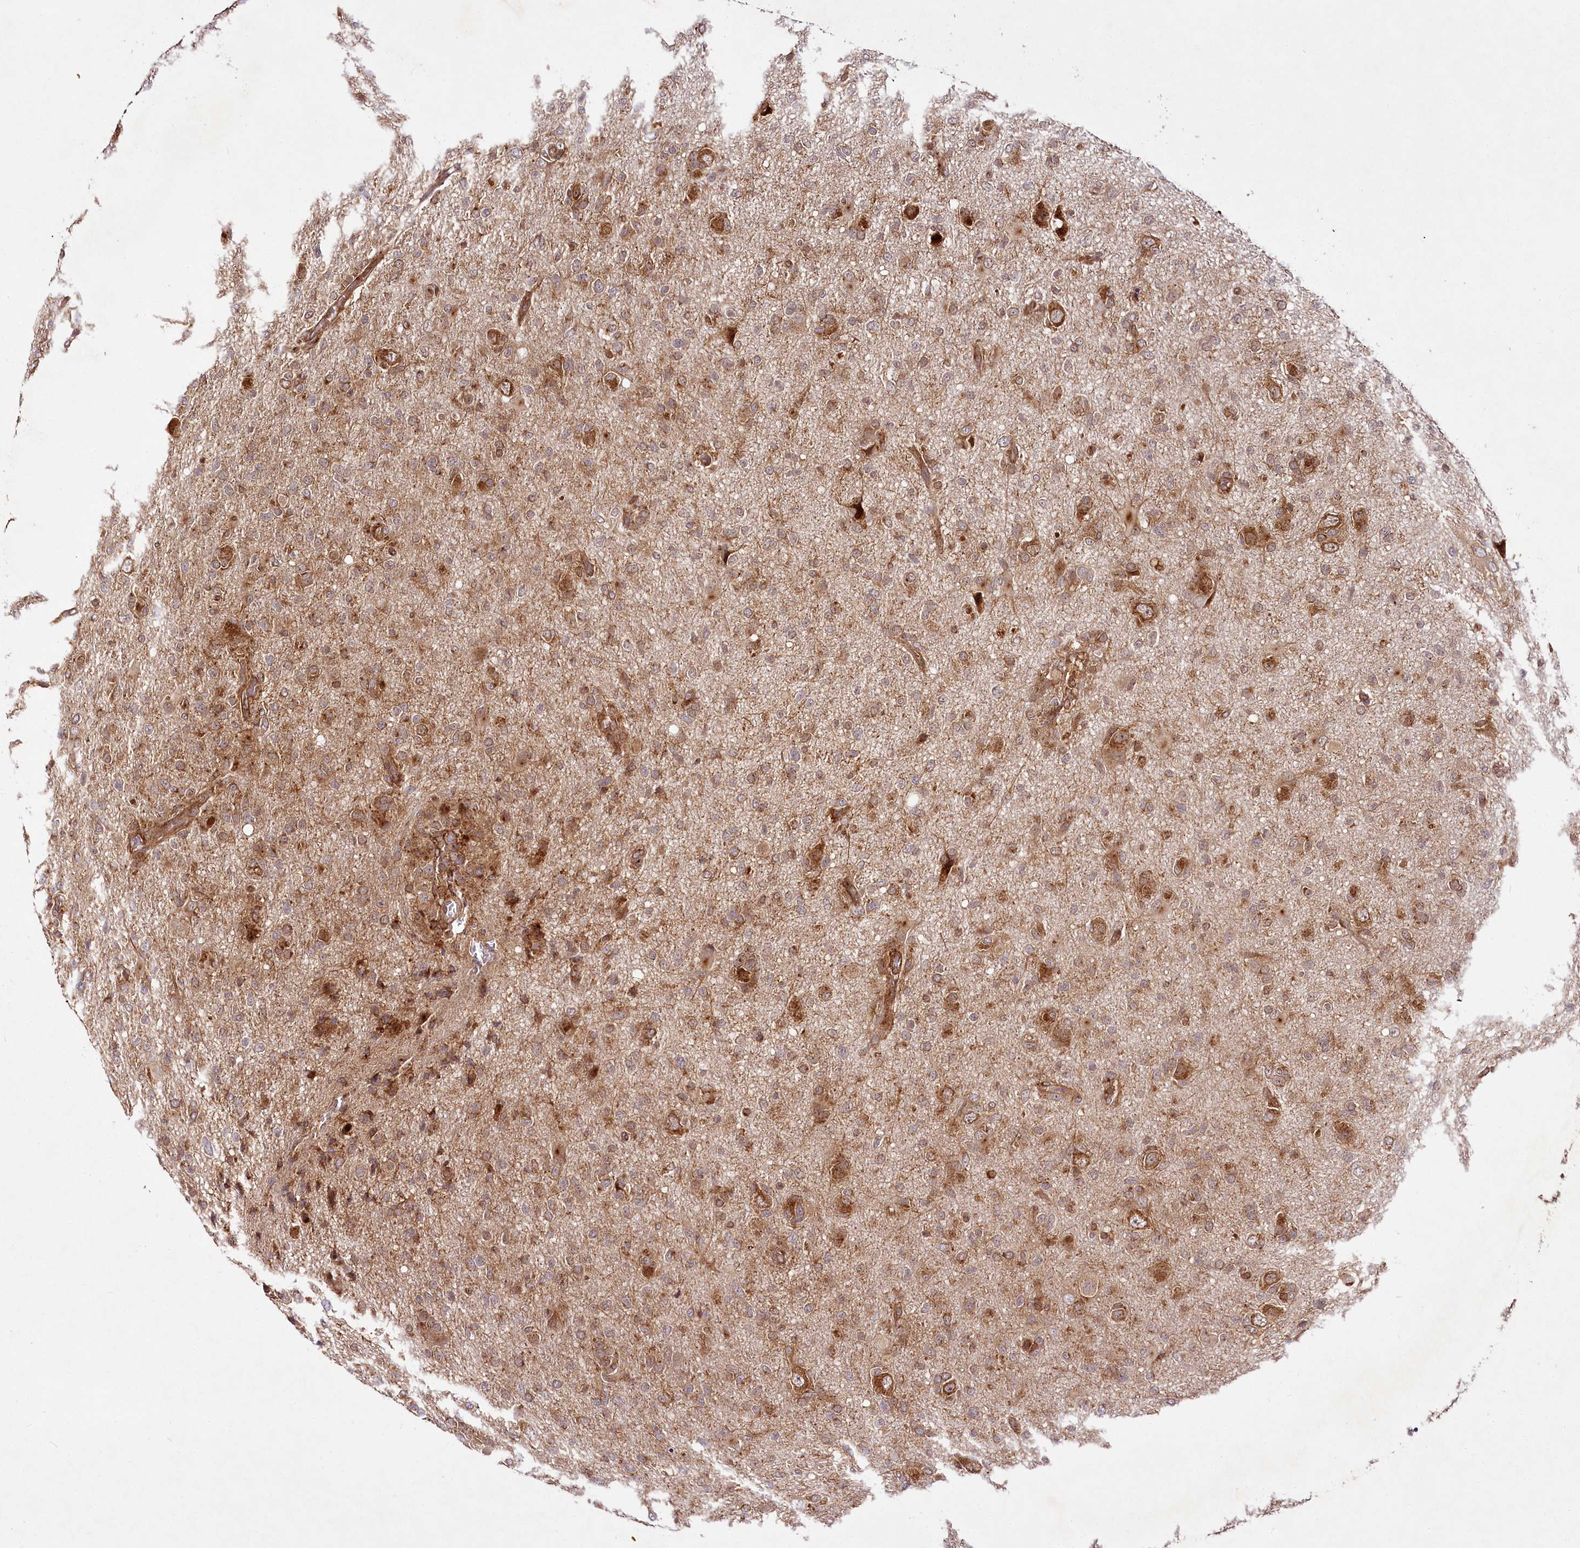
{"staining": {"intensity": "moderate", "quantity": ">75%", "location": "cytoplasmic/membranous"}, "tissue": "glioma", "cell_type": "Tumor cells", "image_type": "cancer", "snomed": [{"axis": "morphology", "description": "Glioma, malignant, High grade"}, {"axis": "topography", "description": "Brain"}], "caption": "A medium amount of moderate cytoplasmic/membranous positivity is identified in about >75% of tumor cells in glioma tissue.", "gene": "COPG1", "patient": {"sex": "female", "age": 57}}